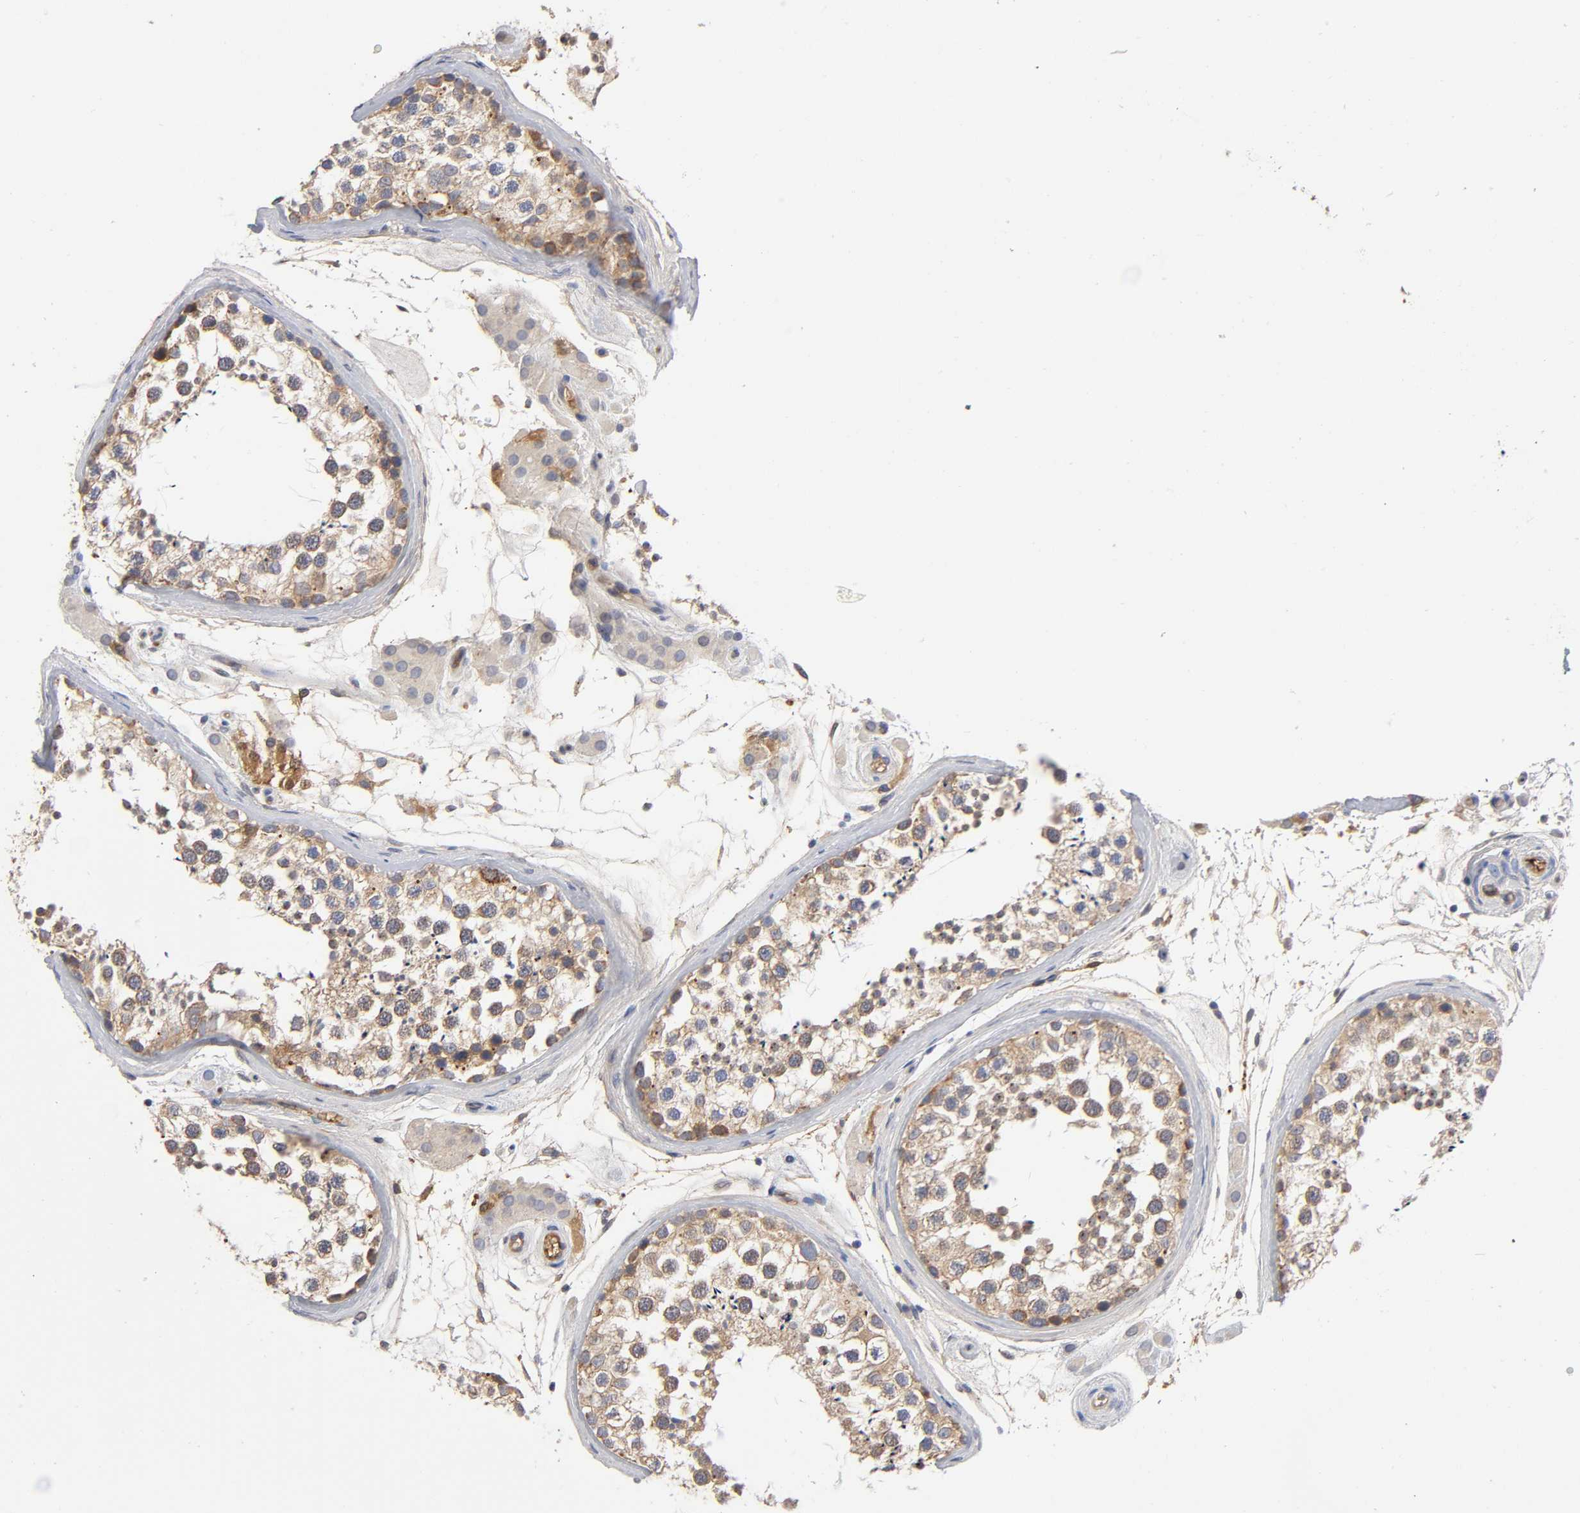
{"staining": {"intensity": "weak", "quantity": ">75%", "location": "cytoplasmic/membranous"}, "tissue": "testis", "cell_type": "Cells in seminiferous ducts", "image_type": "normal", "snomed": [{"axis": "morphology", "description": "Normal tissue, NOS"}, {"axis": "topography", "description": "Testis"}], "caption": "Benign testis shows weak cytoplasmic/membranous staining in approximately >75% of cells in seminiferous ducts, visualized by immunohistochemistry.", "gene": "NOVA1", "patient": {"sex": "male", "age": 46}}